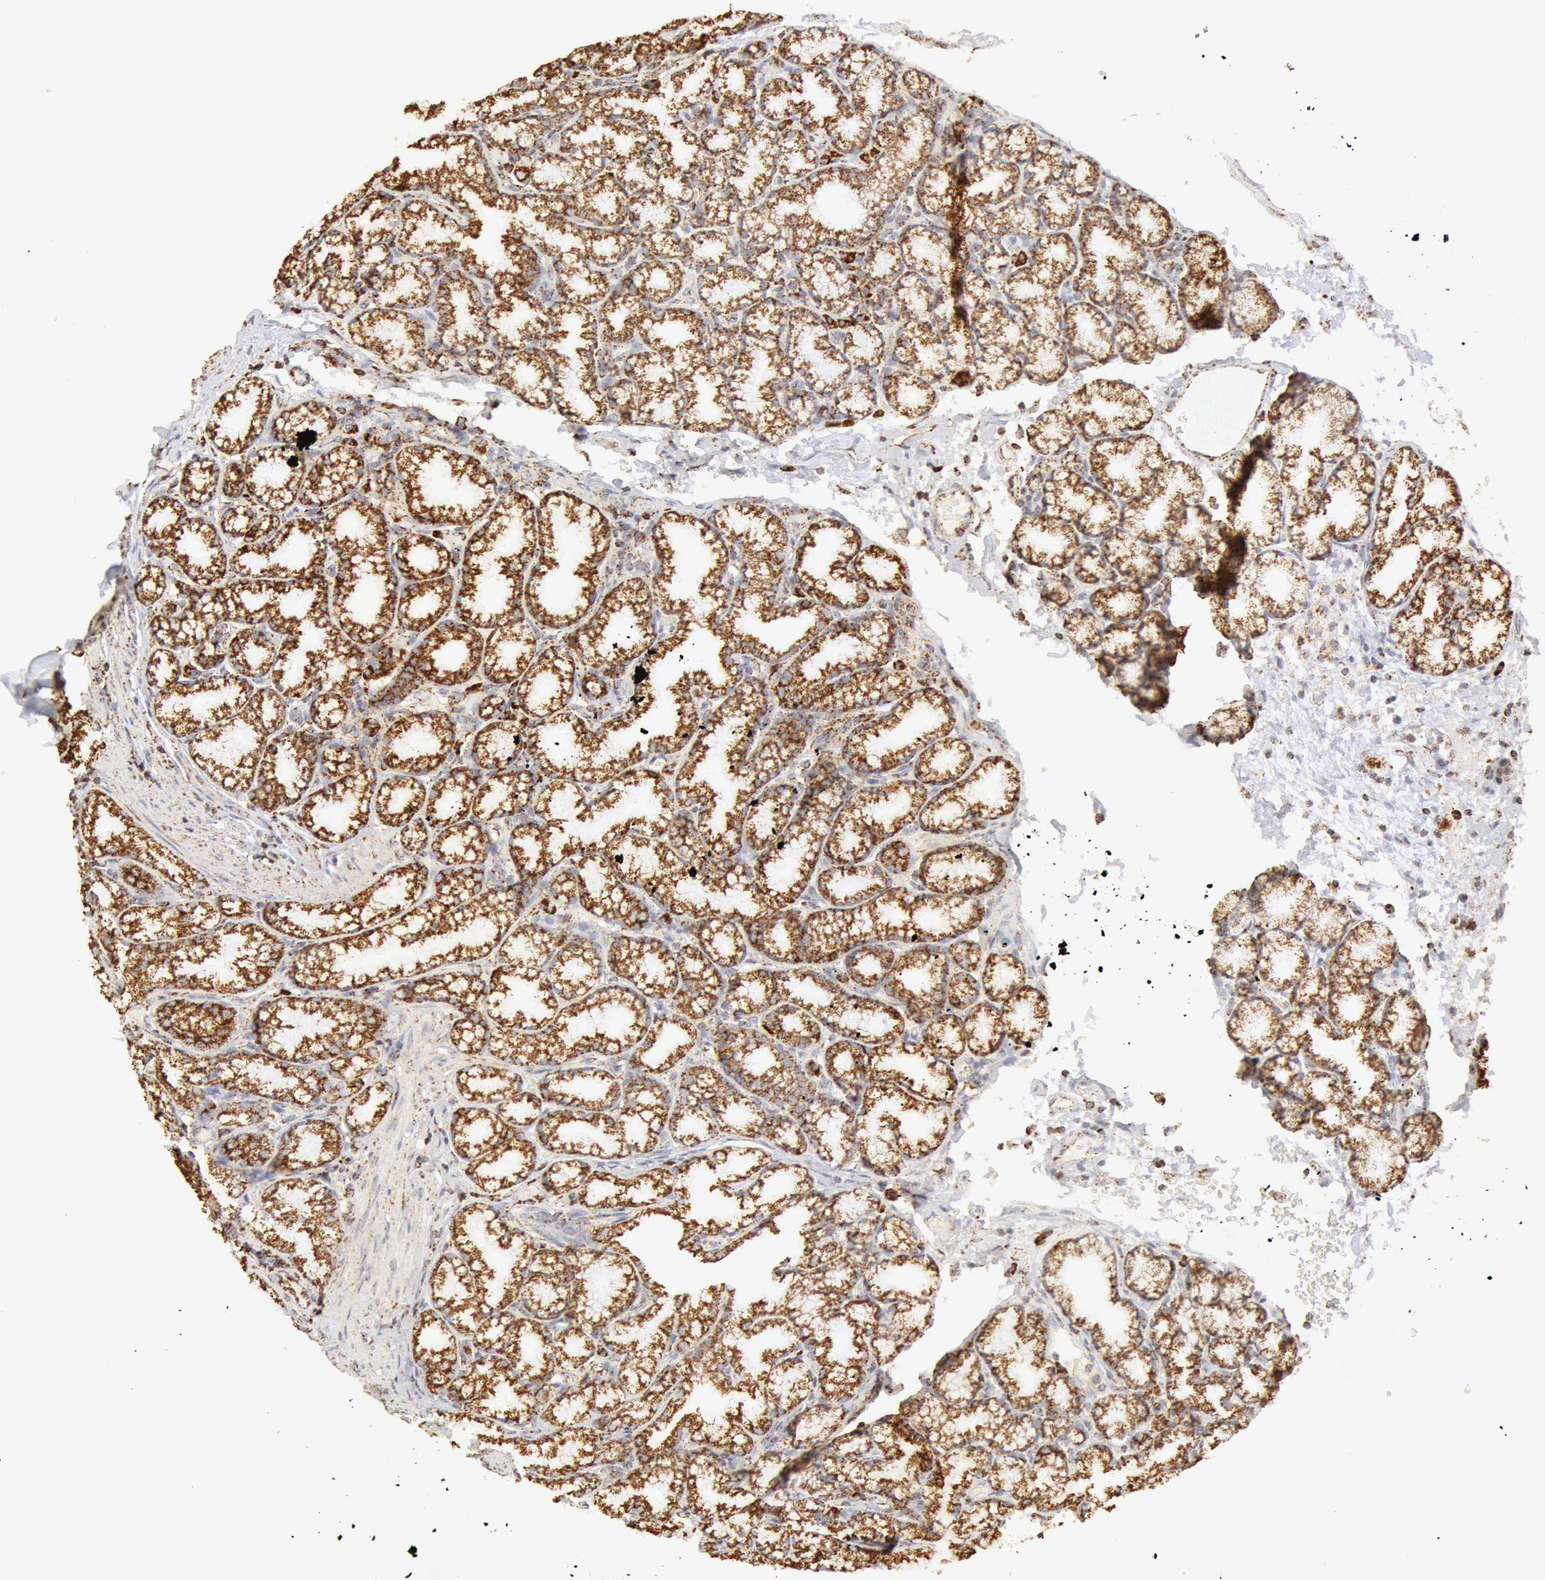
{"staining": {"intensity": "strong", "quantity": ">75%", "location": "cytoplasmic/membranous"}, "tissue": "duodenum", "cell_type": "Glandular cells", "image_type": "normal", "snomed": [{"axis": "morphology", "description": "Normal tissue, NOS"}, {"axis": "topography", "description": "Duodenum"}], "caption": "The histopathology image exhibits immunohistochemical staining of normal duodenum. There is strong cytoplasmic/membranous positivity is seen in approximately >75% of glandular cells. Ihc stains the protein in brown and the nuclei are stained blue.", "gene": "ATP5F1B", "patient": {"sex": "female", "age": 48}}